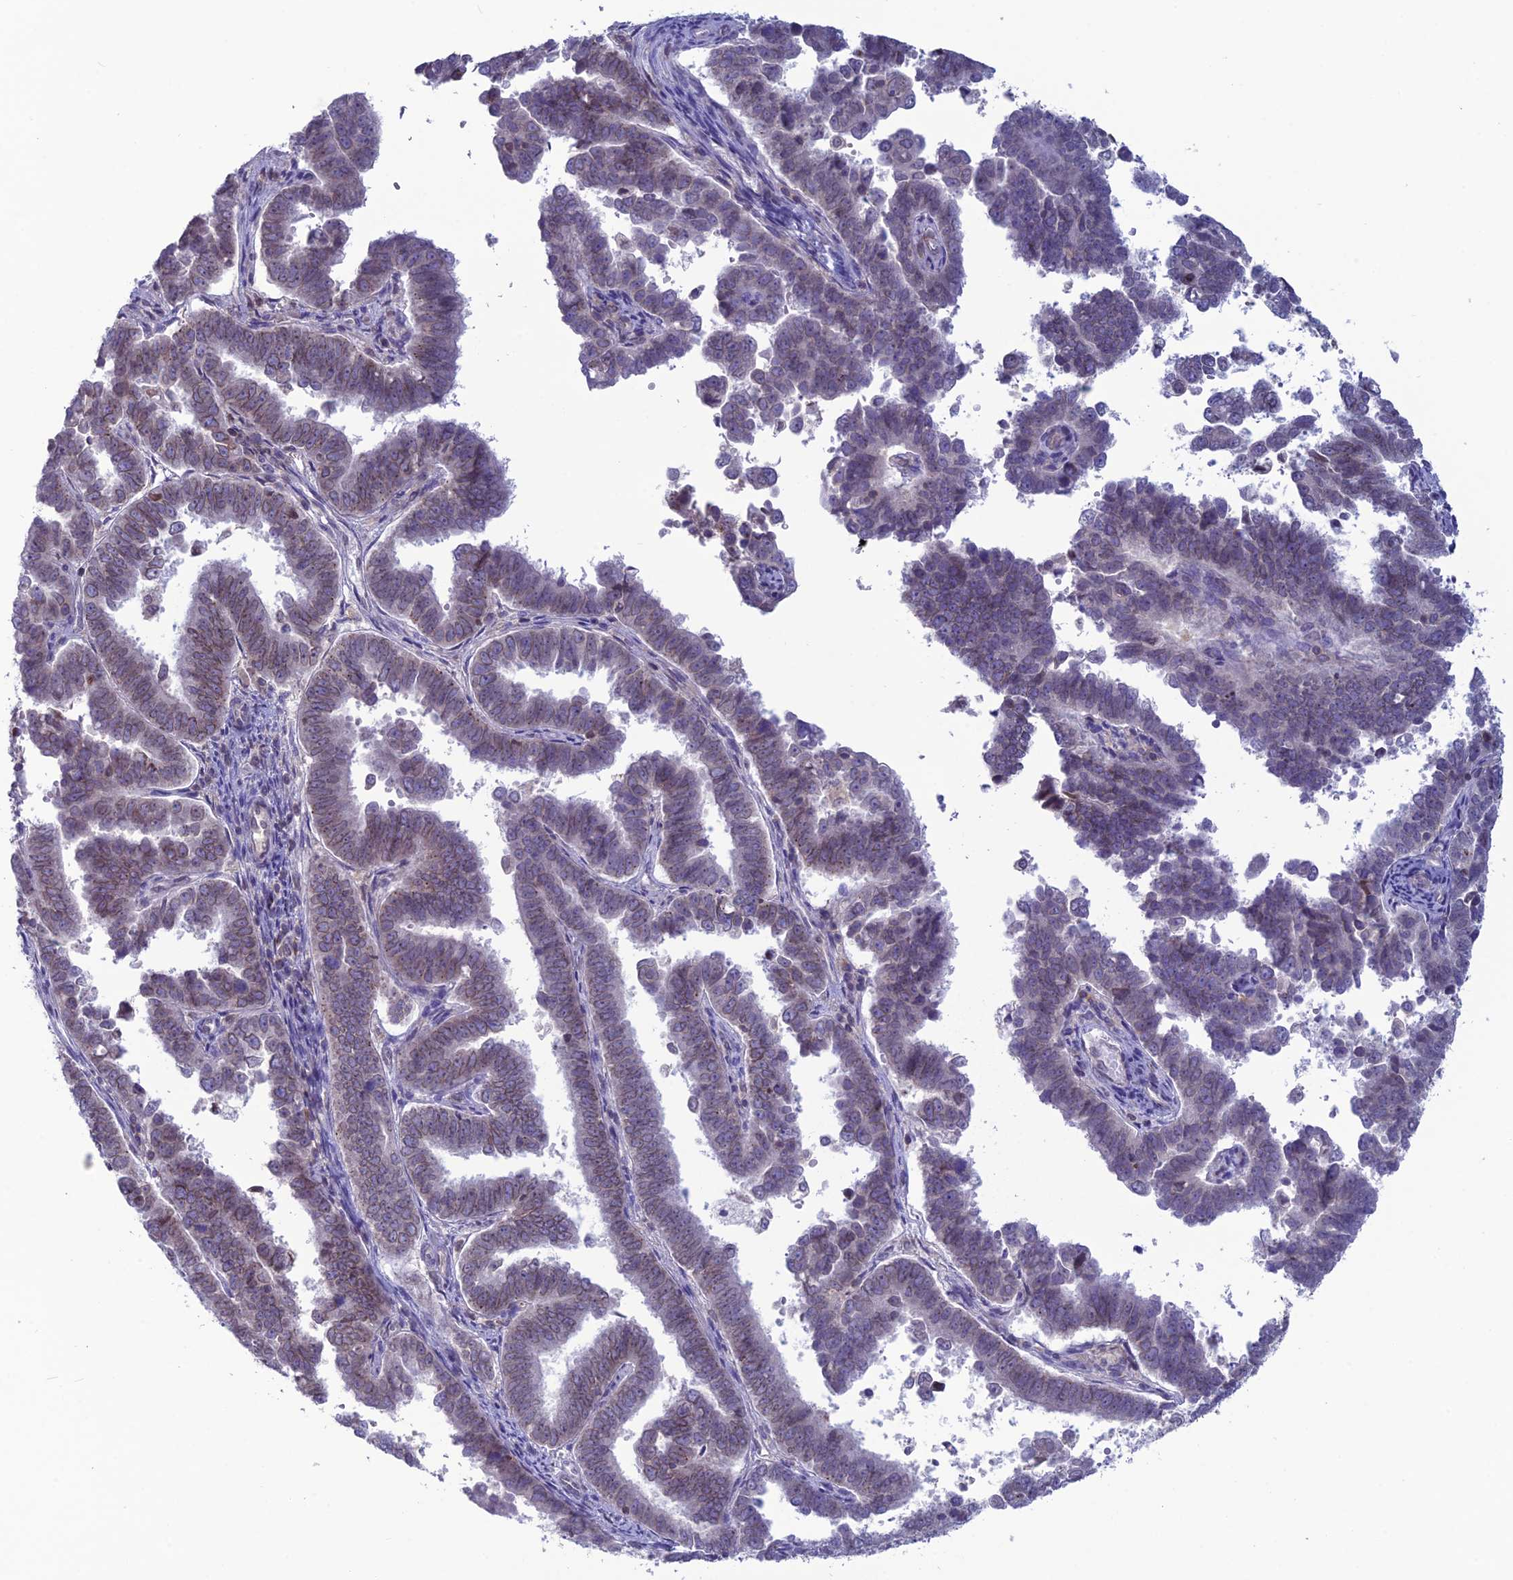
{"staining": {"intensity": "weak", "quantity": ">75%", "location": "cytoplasmic/membranous,nuclear"}, "tissue": "endometrial cancer", "cell_type": "Tumor cells", "image_type": "cancer", "snomed": [{"axis": "morphology", "description": "Adenocarcinoma, NOS"}, {"axis": "topography", "description": "Endometrium"}], "caption": "IHC micrograph of neoplastic tissue: endometrial adenocarcinoma stained using IHC exhibits low levels of weak protein expression localized specifically in the cytoplasmic/membranous and nuclear of tumor cells, appearing as a cytoplasmic/membranous and nuclear brown color.", "gene": "WDR46", "patient": {"sex": "female", "age": 75}}